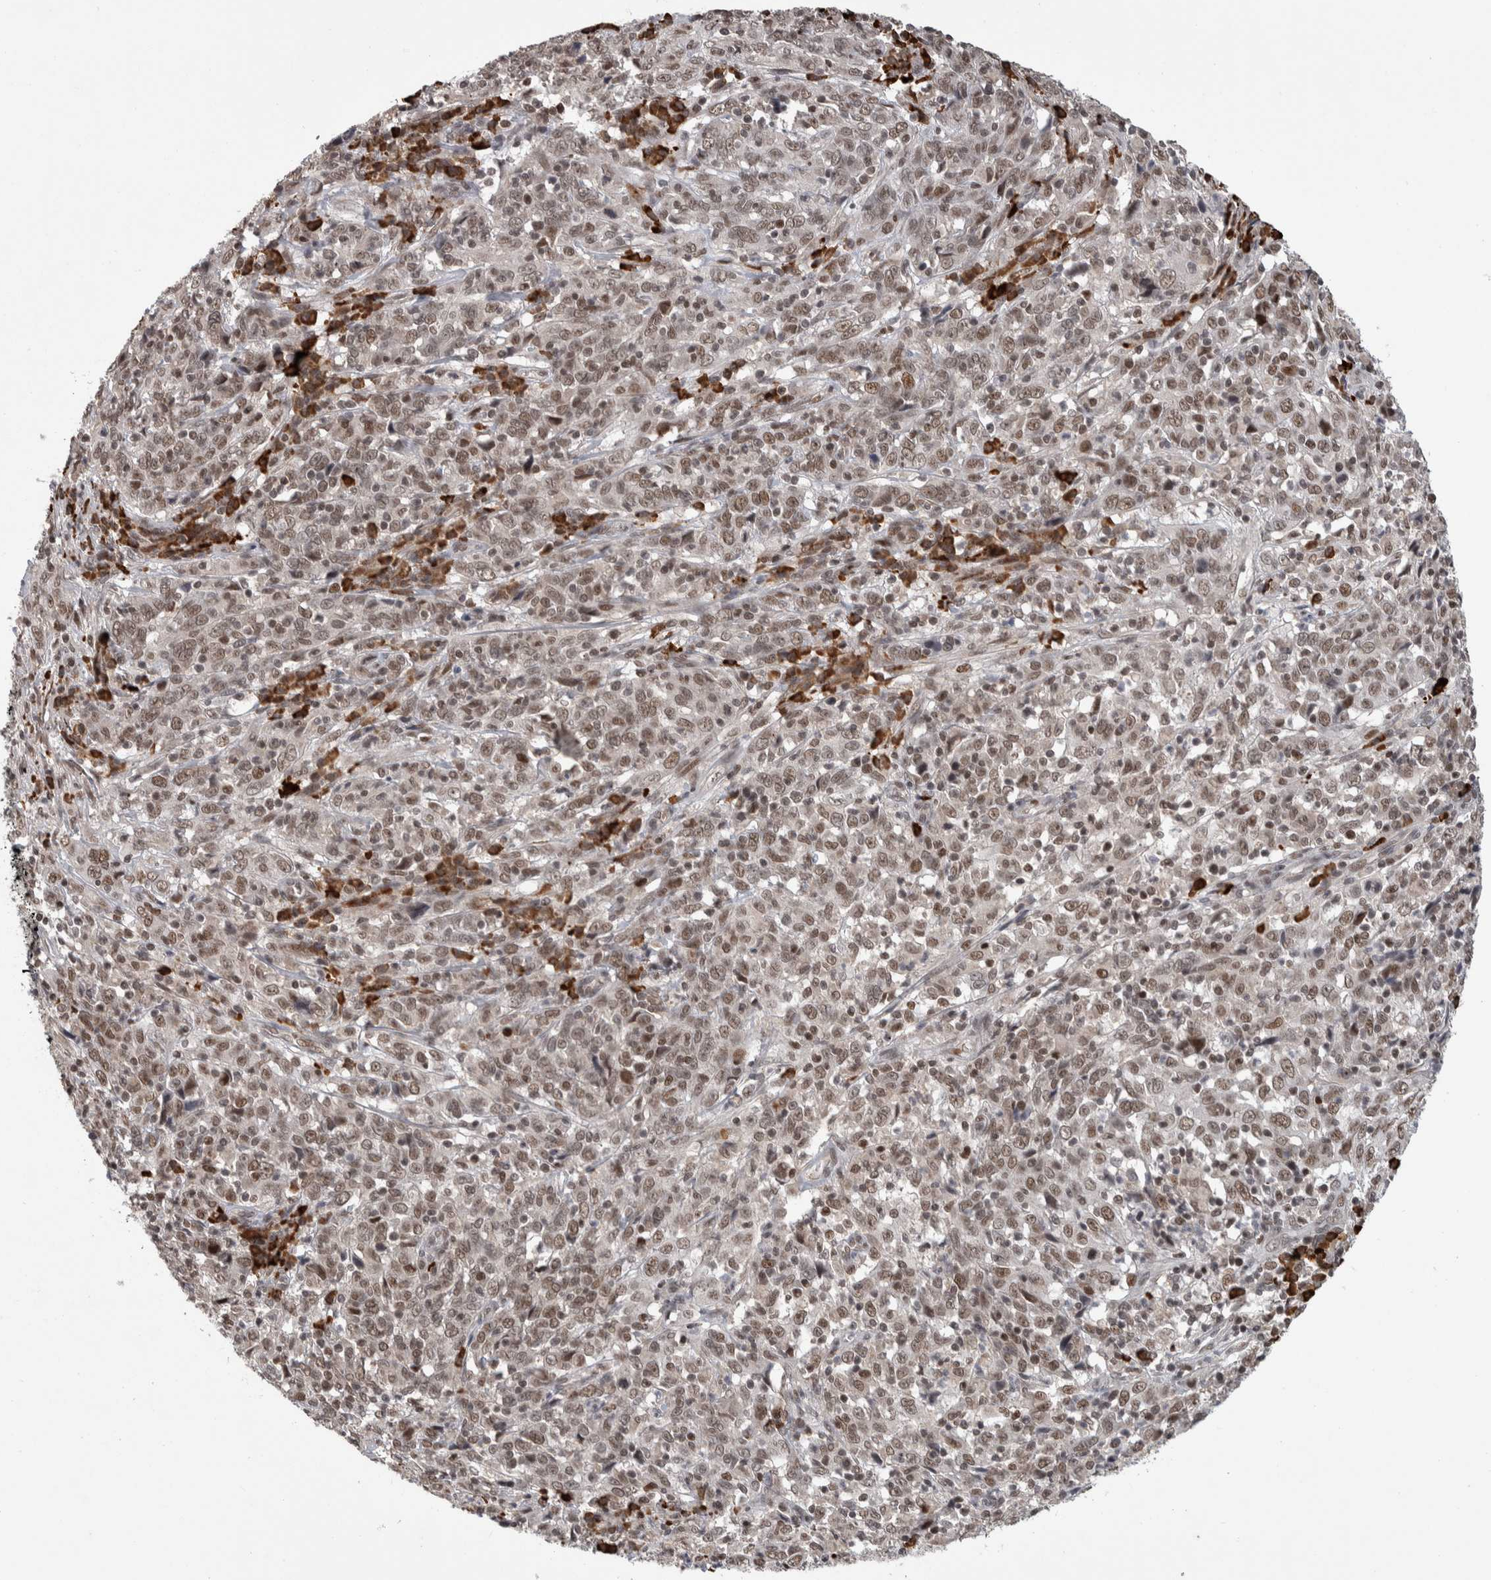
{"staining": {"intensity": "weak", "quantity": ">75%", "location": "nuclear"}, "tissue": "cervical cancer", "cell_type": "Tumor cells", "image_type": "cancer", "snomed": [{"axis": "morphology", "description": "Squamous cell carcinoma, NOS"}, {"axis": "topography", "description": "Cervix"}], "caption": "A brown stain highlights weak nuclear expression of a protein in cervical cancer (squamous cell carcinoma) tumor cells.", "gene": "ZNF592", "patient": {"sex": "female", "age": 46}}